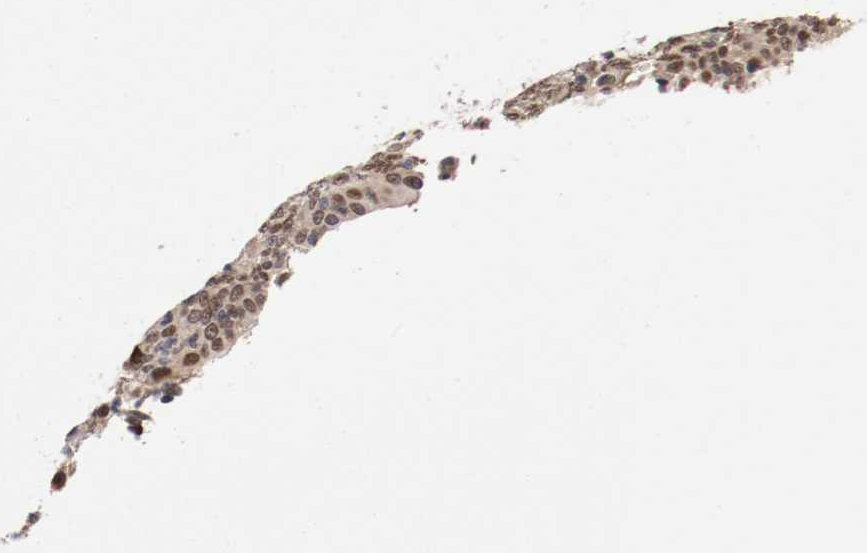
{"staining": {"intensity": "weak", "quantity": ">75%", "location": "nuclear"}, "tissue": "cervical cancer", "cell_type": "Tumor cells", "image_type": "cancer", "snomed": [{"axis": "morphology", "description": "Squamous cell carcinoma, NOS"}, {"axis": "topography", "description": "Cervix"}], "caption": "Protein staining of cervical squamous cell carcinoma tissue exhibits weak nuclear positivity in approximately >75% of tumor cells. The staining is performed using DAB brown chromogen to label protein expression. The nuclei are counter-stained blue using hematoxylin.", "gene": "DNMT3B", "patient": {"sex": "female", "age": 40}}